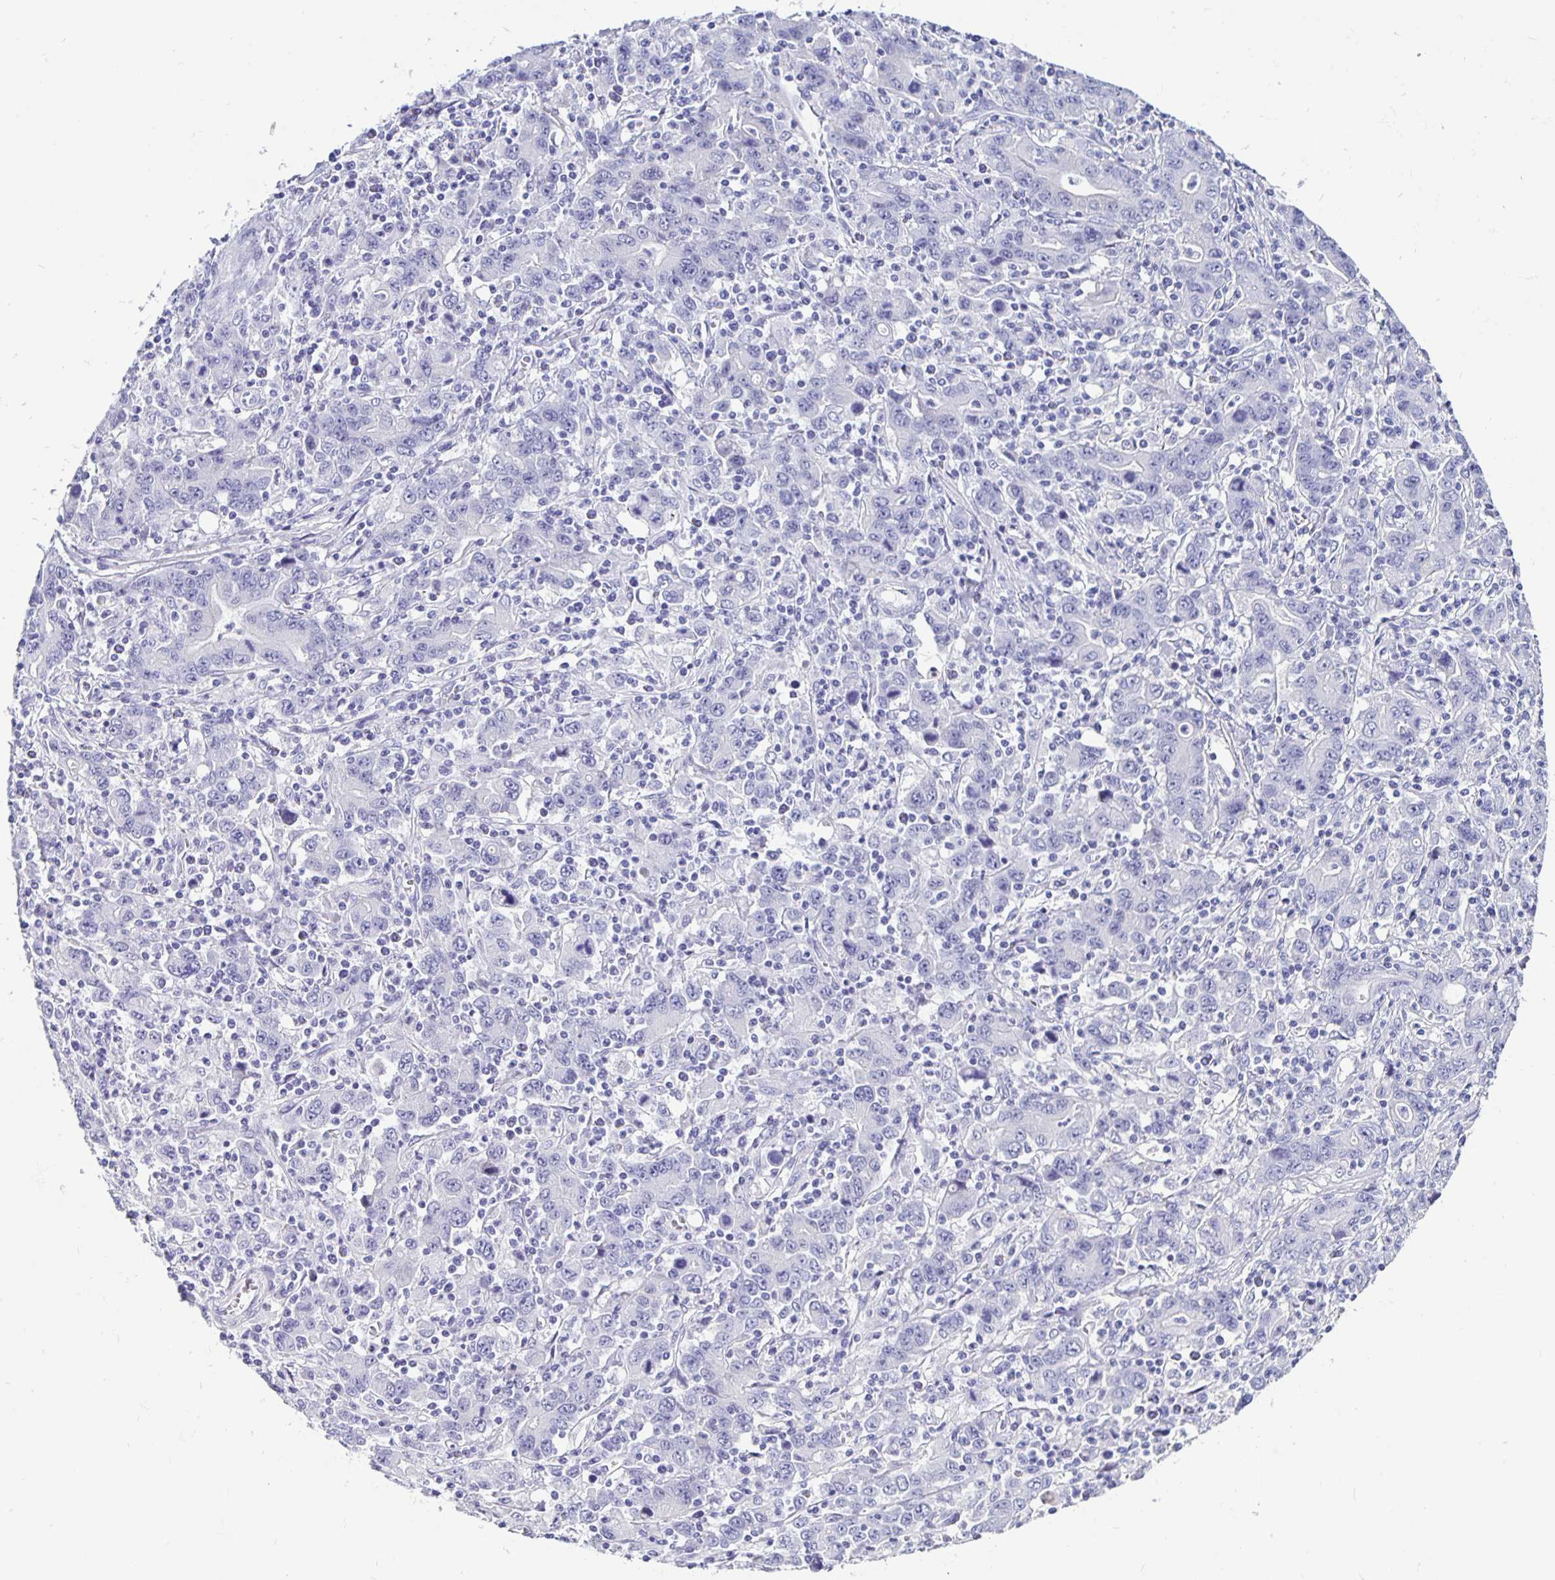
{"staining": {"intensity": "negative", "quantity": "none", "location": "none"}, "tissue": "stomach cancer", "cell_type": "Tumor cells", "image_type": "cancer", "snomed": [{"axis": "morphology", "description": "Adenocarcinoma, NOS"}, {"axis": "topography", "description": "Stomach, upper"}], "caption": "DAB immunohistochemical staining of stomach cancer (adenocarcinoma) displays no significant expression in tumor cells. Nuclei are stained in blue.", "gene": "ODF3B", "patient": {"sex": "male", "age": 69}}